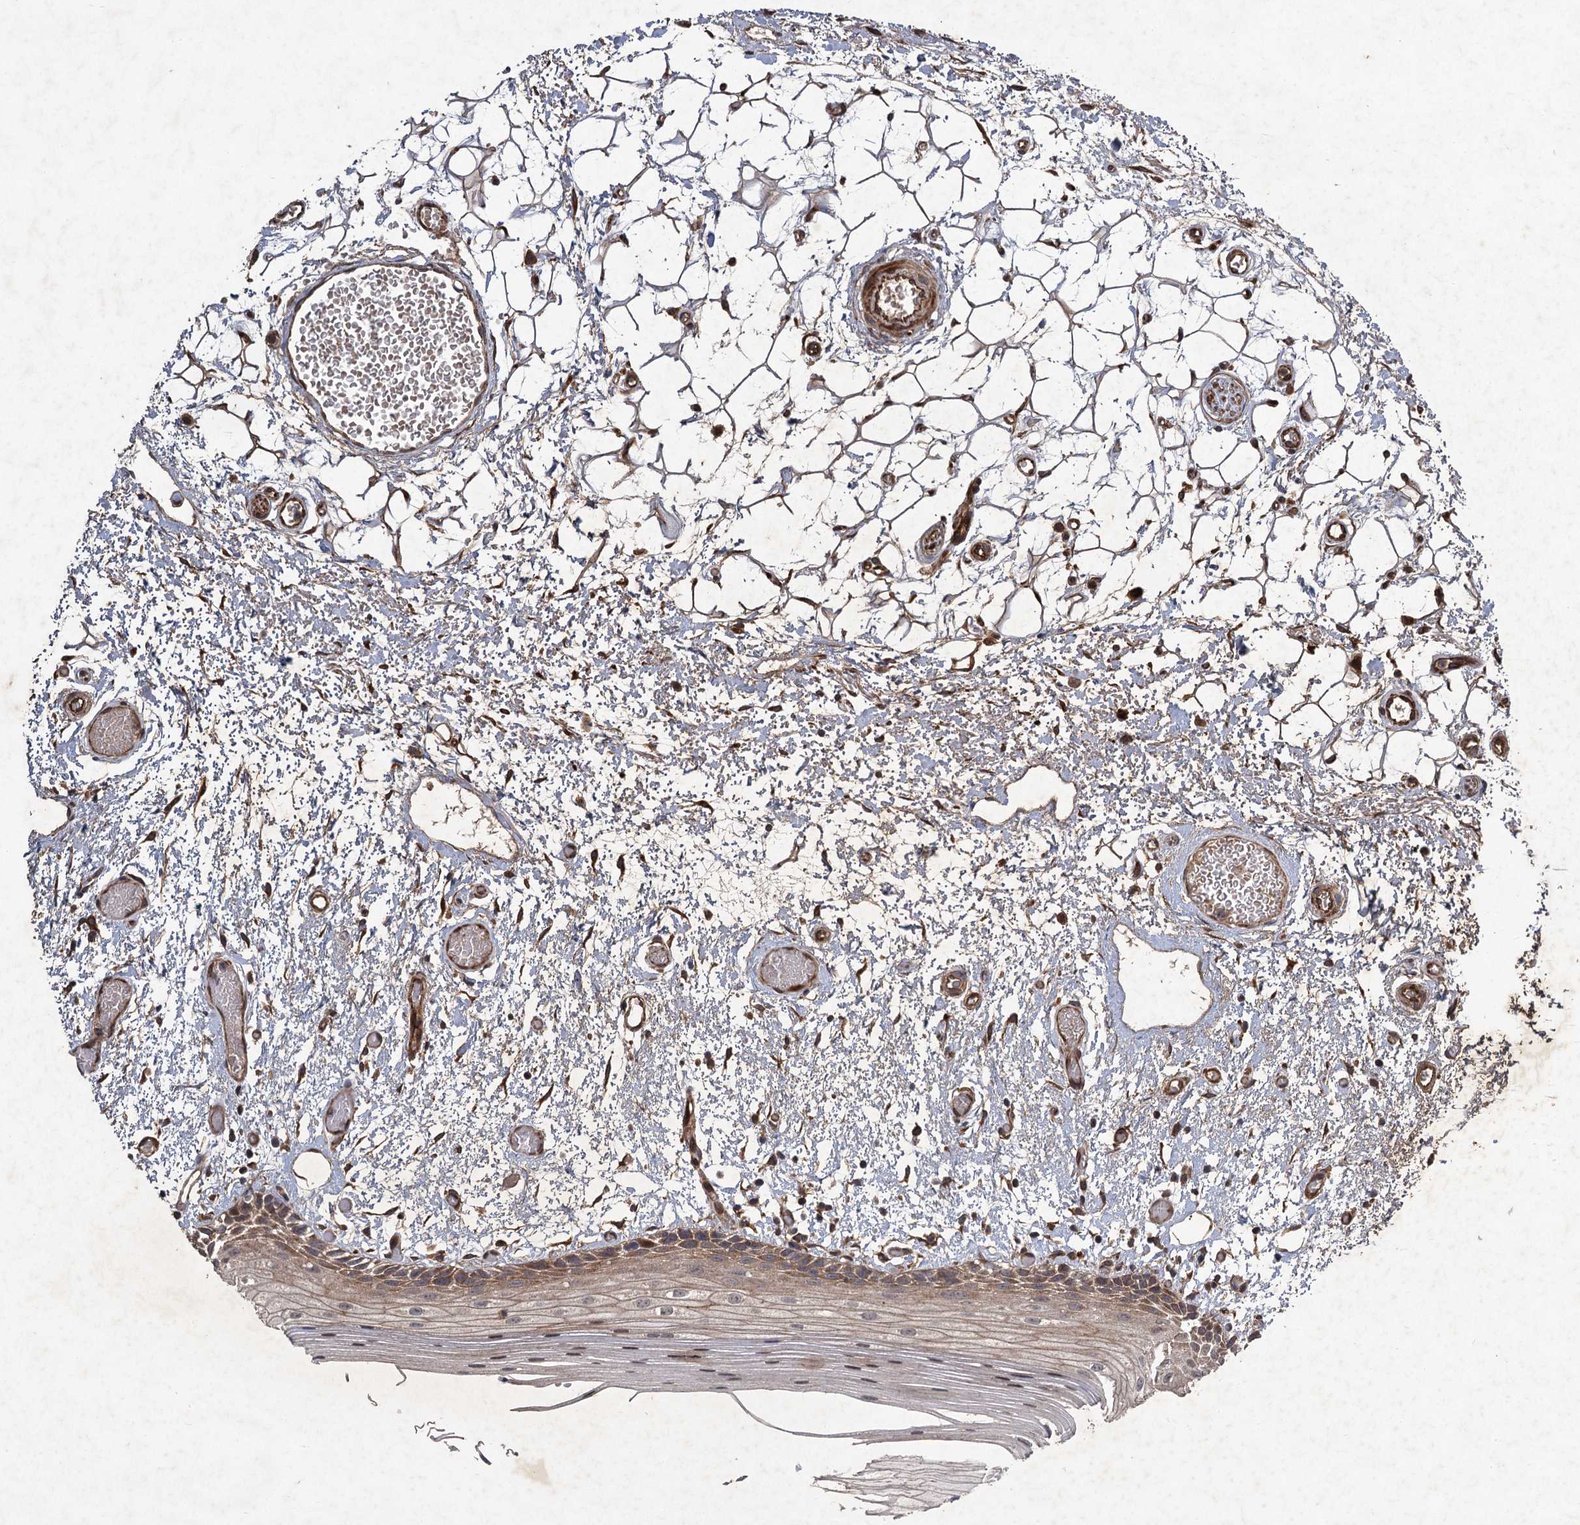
{"staining": {"intensity": "moderate", "quantity": "<25%", "location": "cytoplasmic/membranous,nuclear"}, "tissue": "oral mucosa", "cell_type": "Squamous epithelial cells", "image_type": "normal", "snomed": [{"axis": "morphology", "description": "Normal tissue, NOS"}, {"axis": "topography", "description": "Oral tissue"}], "caption": "A histopathology image of oral mucosa stained for a protein shows moderate cytoplasmic/membranous,nuclear brown staining in squamous epithelial cells.", "gene": "NUDT22", "patient": {"sex": "male", "age": 52}}